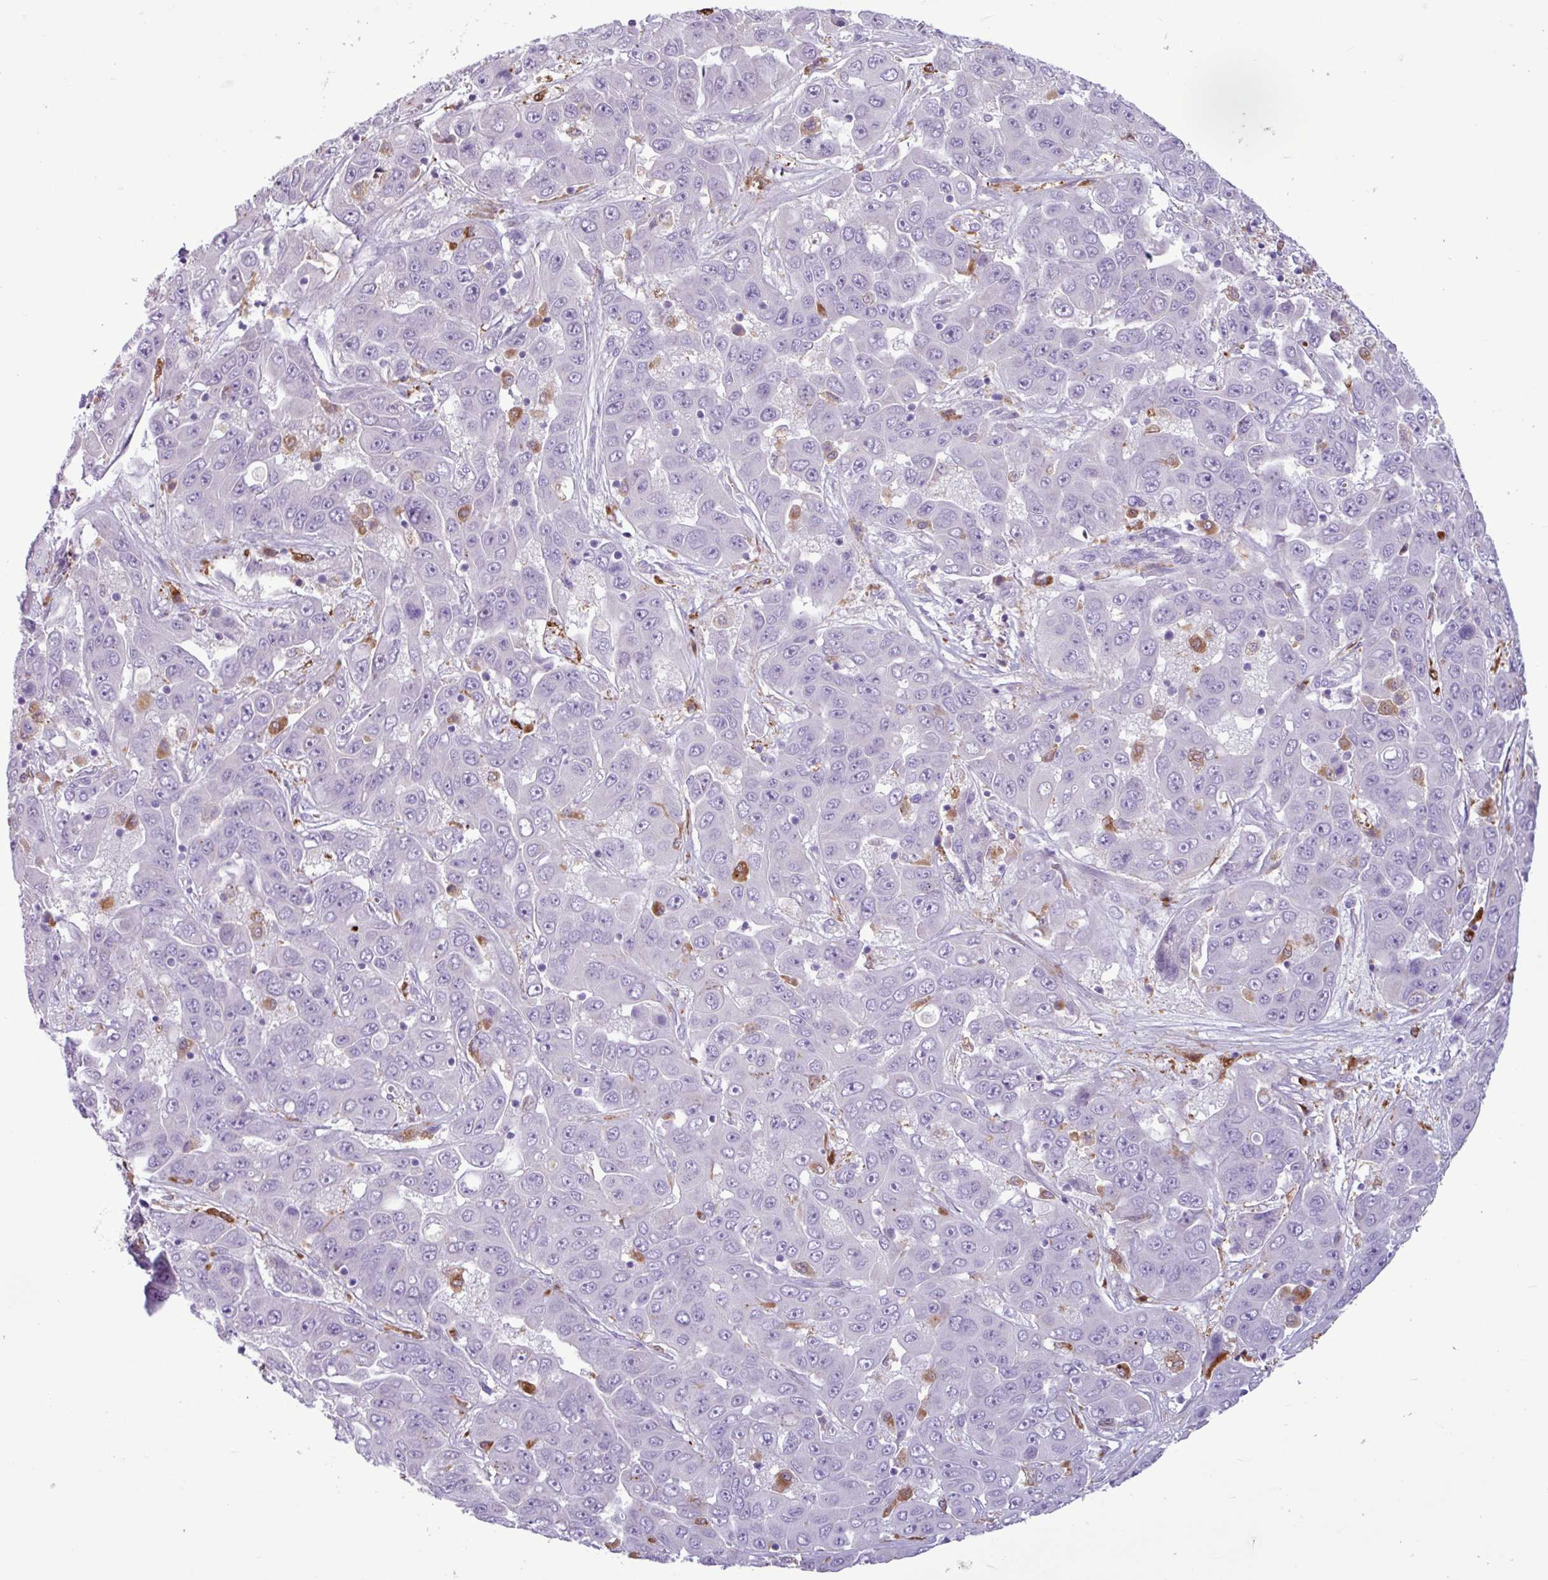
{"staining": {"intensity": "negative", "quantity": "none", "location": "none"}, "tissue": "liver cancer", "cell_type": "Tumor cells", "image_type": "cancer", "snomed": [{"axis": "morphology", "description": "Cholangiocarcinoma"}, {"axis": "topography", "description": "Liver"}], "caption": "A high-resolution photomicrograph shows IHC staining of liver cholangiocarcinoma, which reveals no significant staining in tumor cells.", "gene": "TMEM200C", "patient": {"sex": "female", "age": 52}}